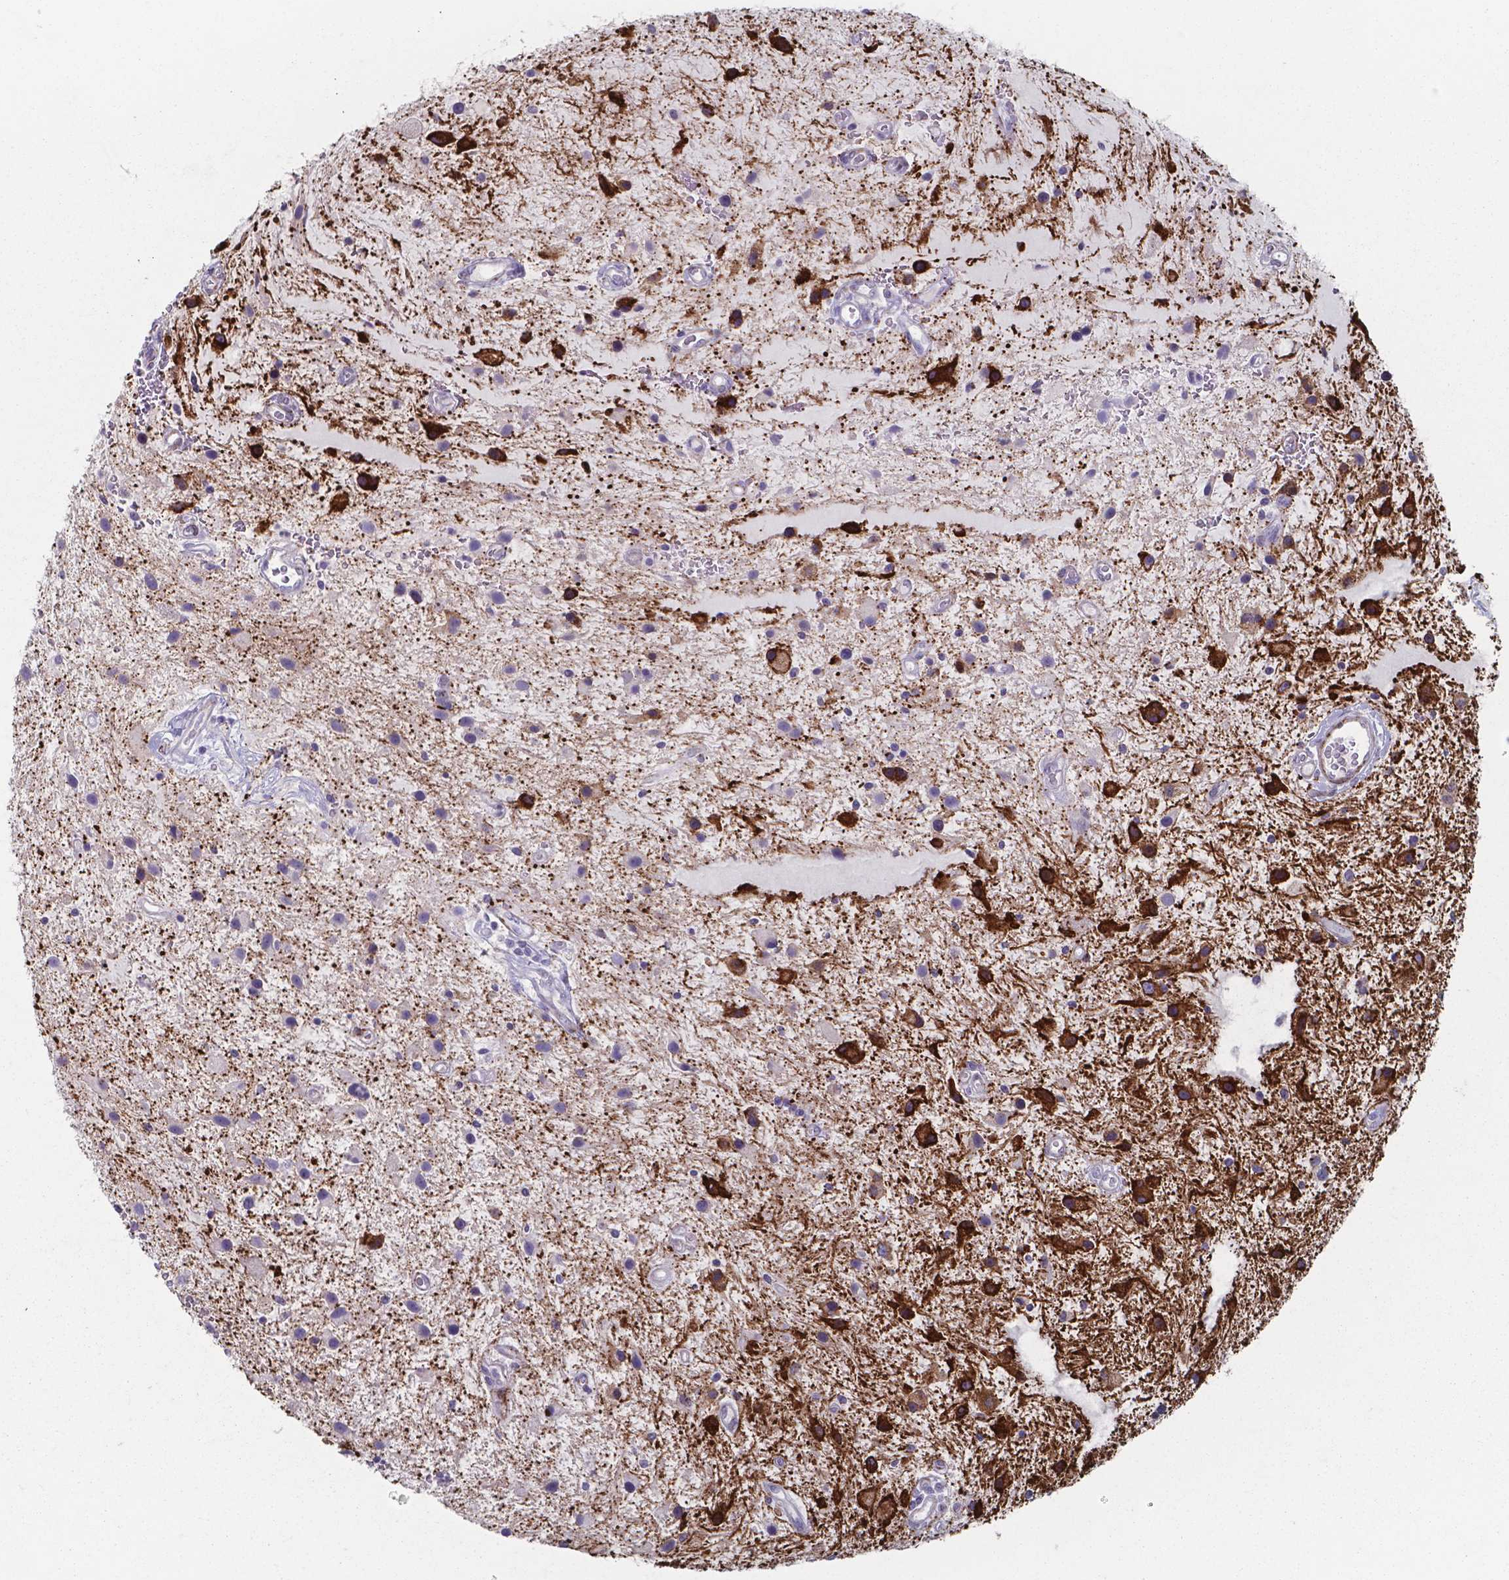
{"staining": {"intensity": "strong", "quantity": "25%-75%", "location": "cytoplasmic/membranous"}, "tissue": "glioma", "cell_type": "Tumor cells", "image_type": "cancer", "snomed": [{"axis": "morphology", "description": "Glioma, malignant, Low grade"}, {"axis": "topography", "description": "Cerebellum"}], "caption": "A high-resolution histopathology image shows immunohistochemistry (IHC) staining of low-grade glioma (malignant), which exhibits strong cytoplasmic/membranous positivity in approximately 25%-75% of tumor cells.", "gene": "PLA2R1", "patient": {"sex": "female", "age": 14}}